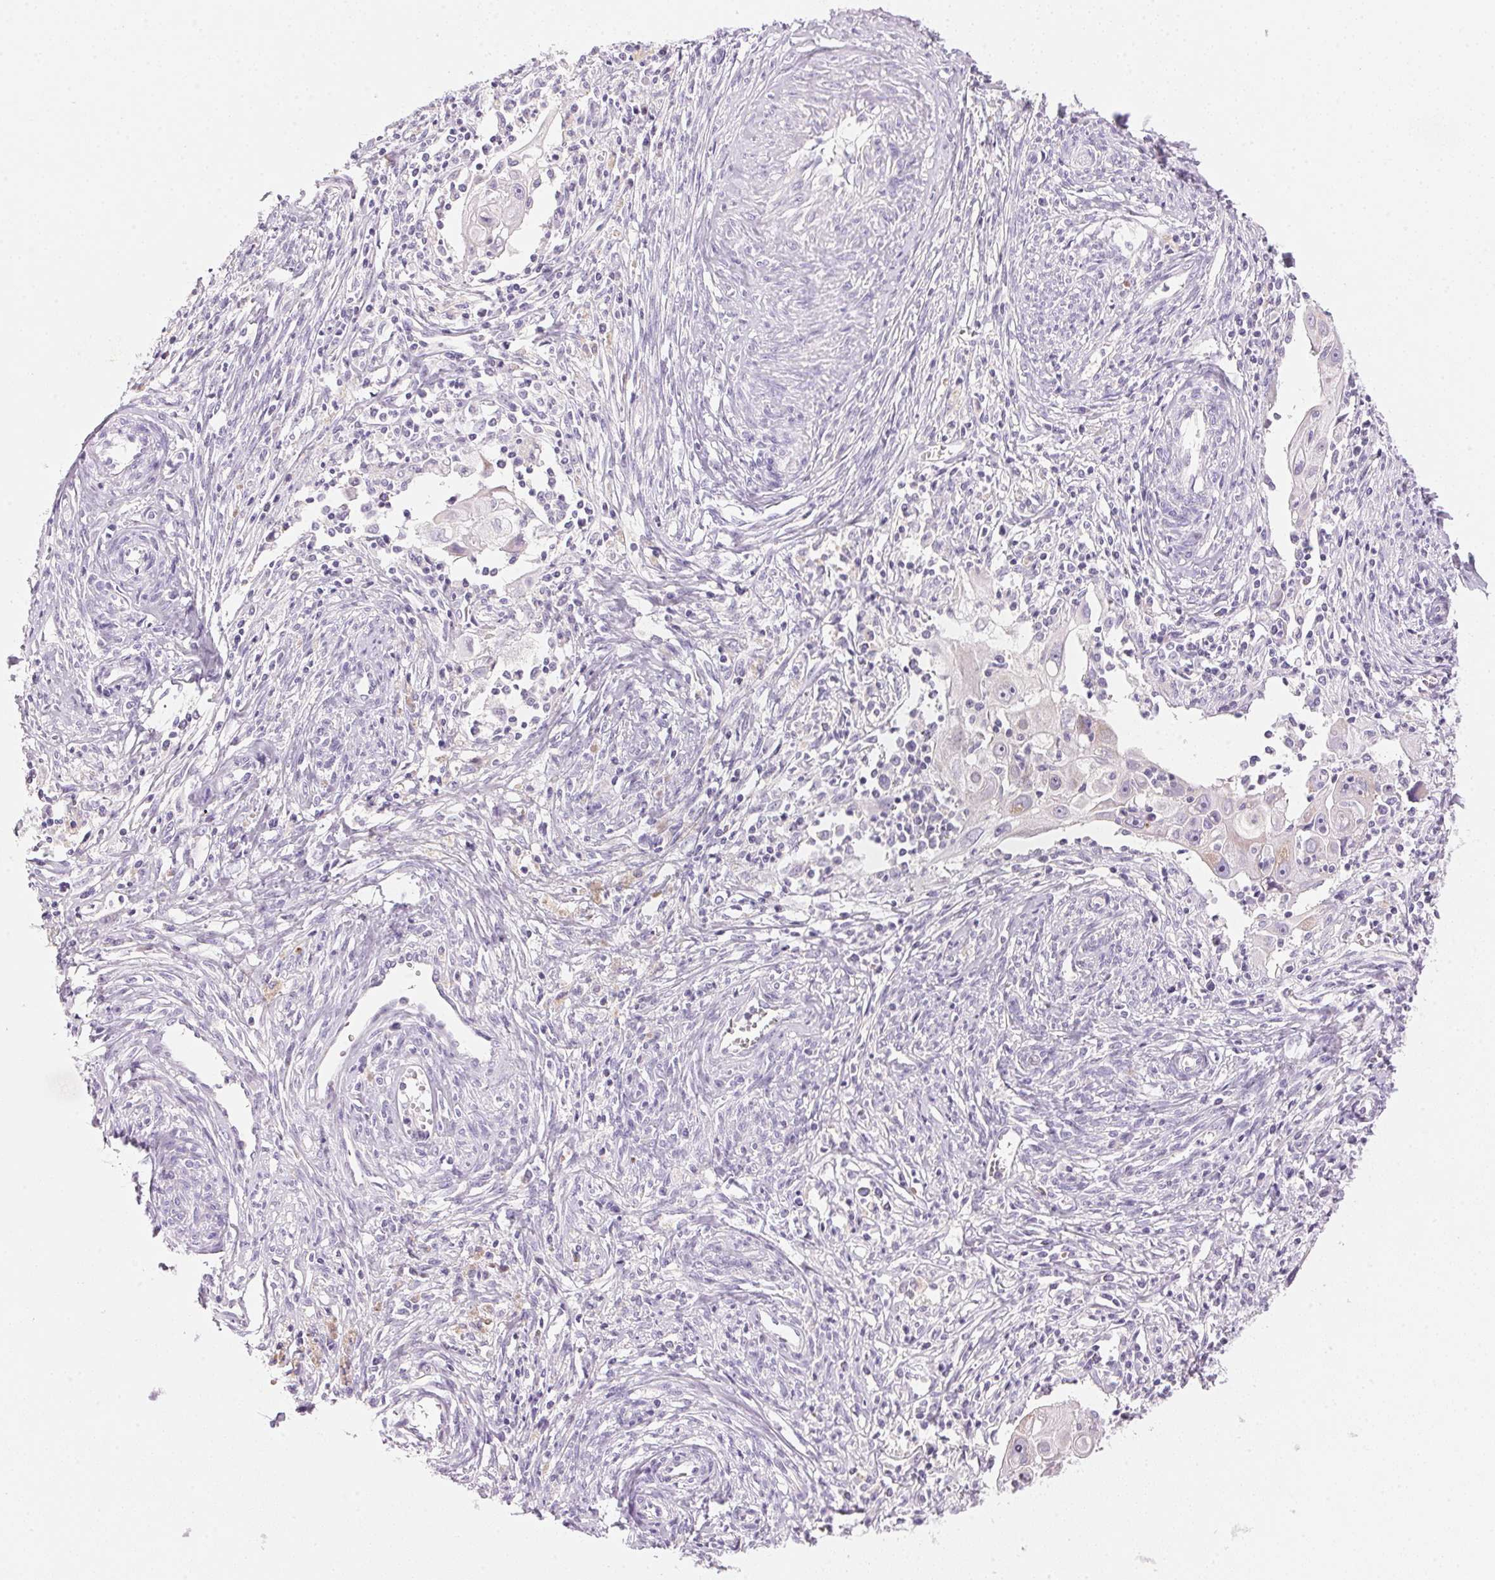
{"staining": {"intensity": "negative", "quantity": "none", "location": "none"}, "tissue": "cervical cancer", "cell_type": "Tumor cells", "image_type": "cancer", "snomed": [{"axis": "morphology", "description": "Squamous cell carcinoma, NOS"}, {"axis": "topography", "description": "Cervix"}], "caption": "Squamous cell carcinoma (cervical) was stained to show a protein in brown. There is no significant expression in tumor cells.", "gene": "CYP11B1", "patient": {"sex": "female", "age": 30}}